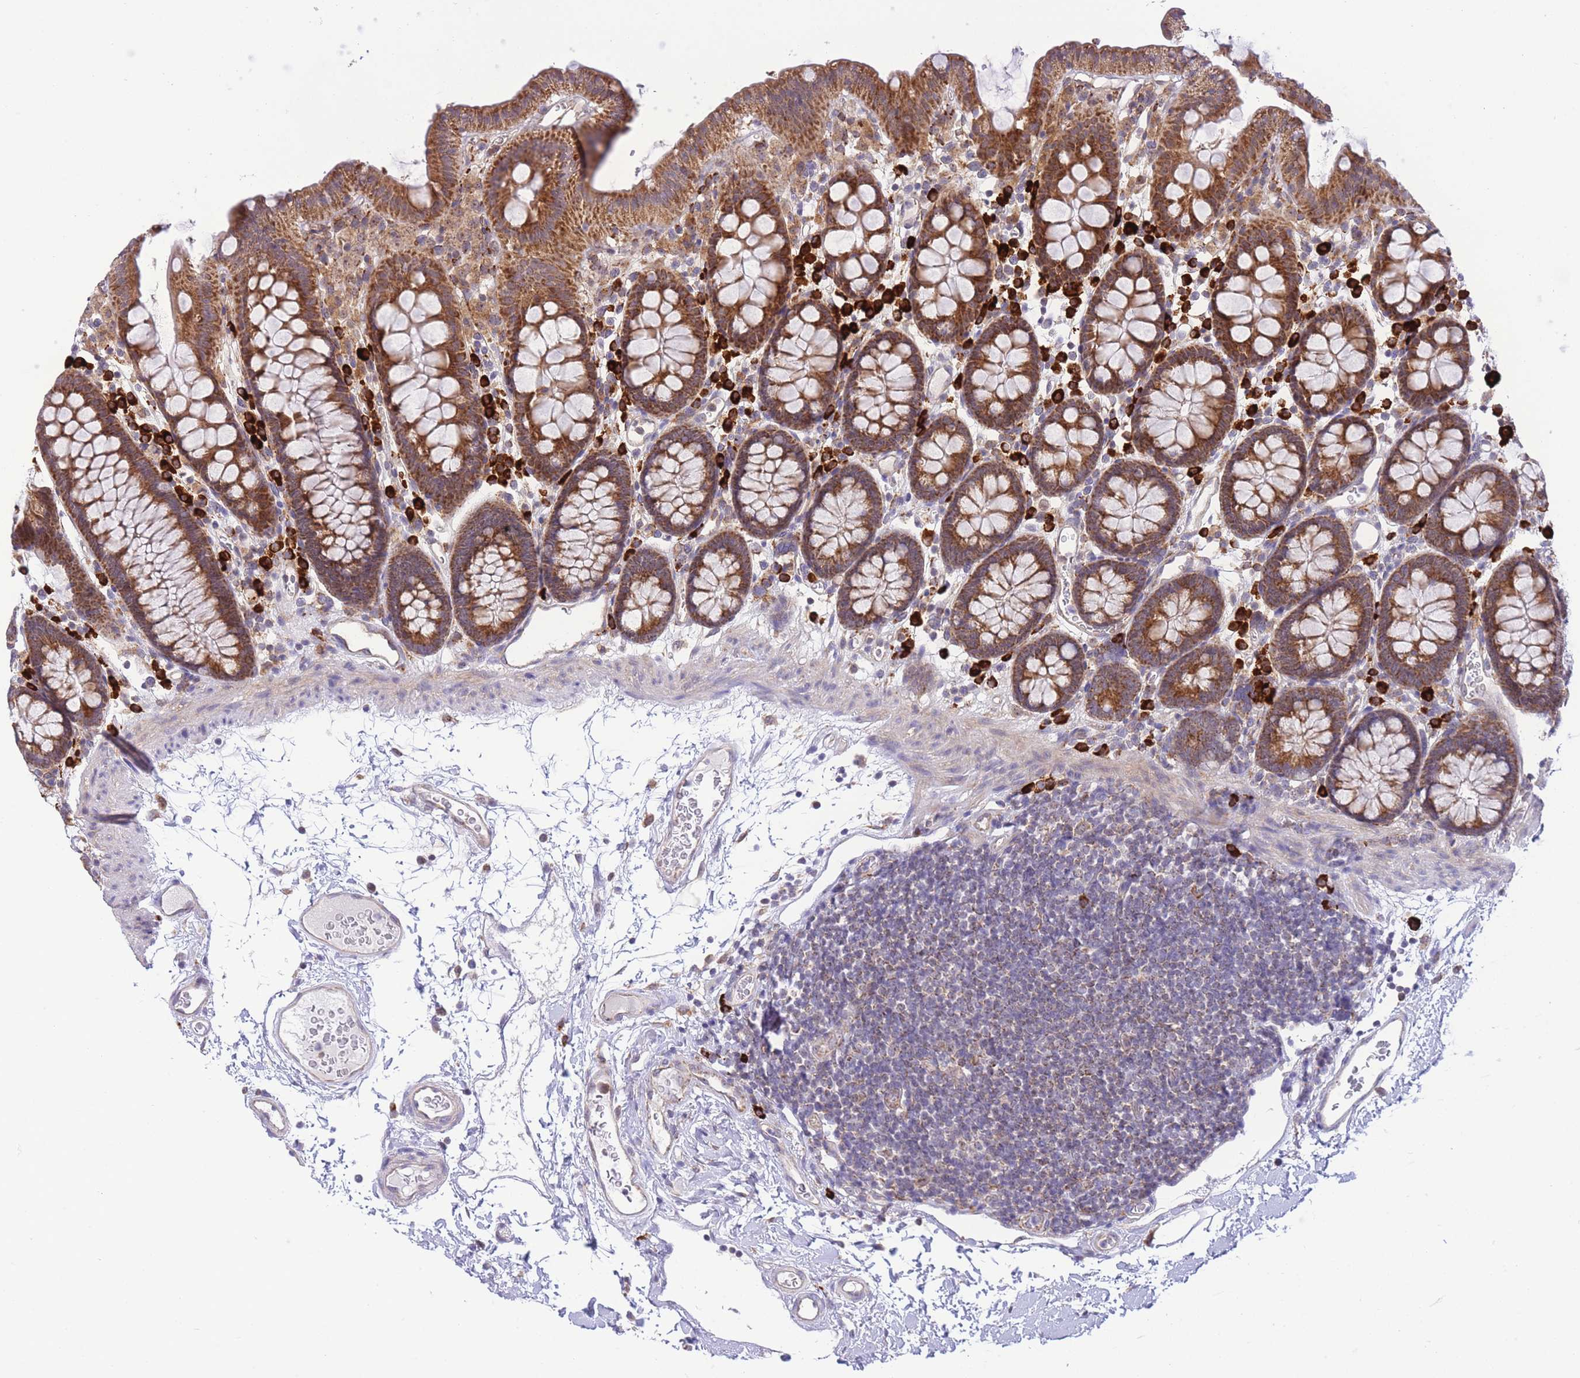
{"staining": {"intensity": "negative", "quantity": "none", "location": "none"}, "tissue": "colon", "cell_type": "Endothelial cells", "image_type": "normal", "snomed": [{"axis": "morphology", "description": "Normal tissue, NOS"}, {"axis": "topography", "description": "Colon"}], "caption": "Immunohistochemistry image of normal colon stained for a protein (brown), which displays no positivity in endothelial cells. (Stains: DAB IHC with hematoxylin counter stain, Microscopy: brightfield microscopy at high magnification).", "gene": "EXOSC8", "patient": {"sex": "male", "age": 75}}